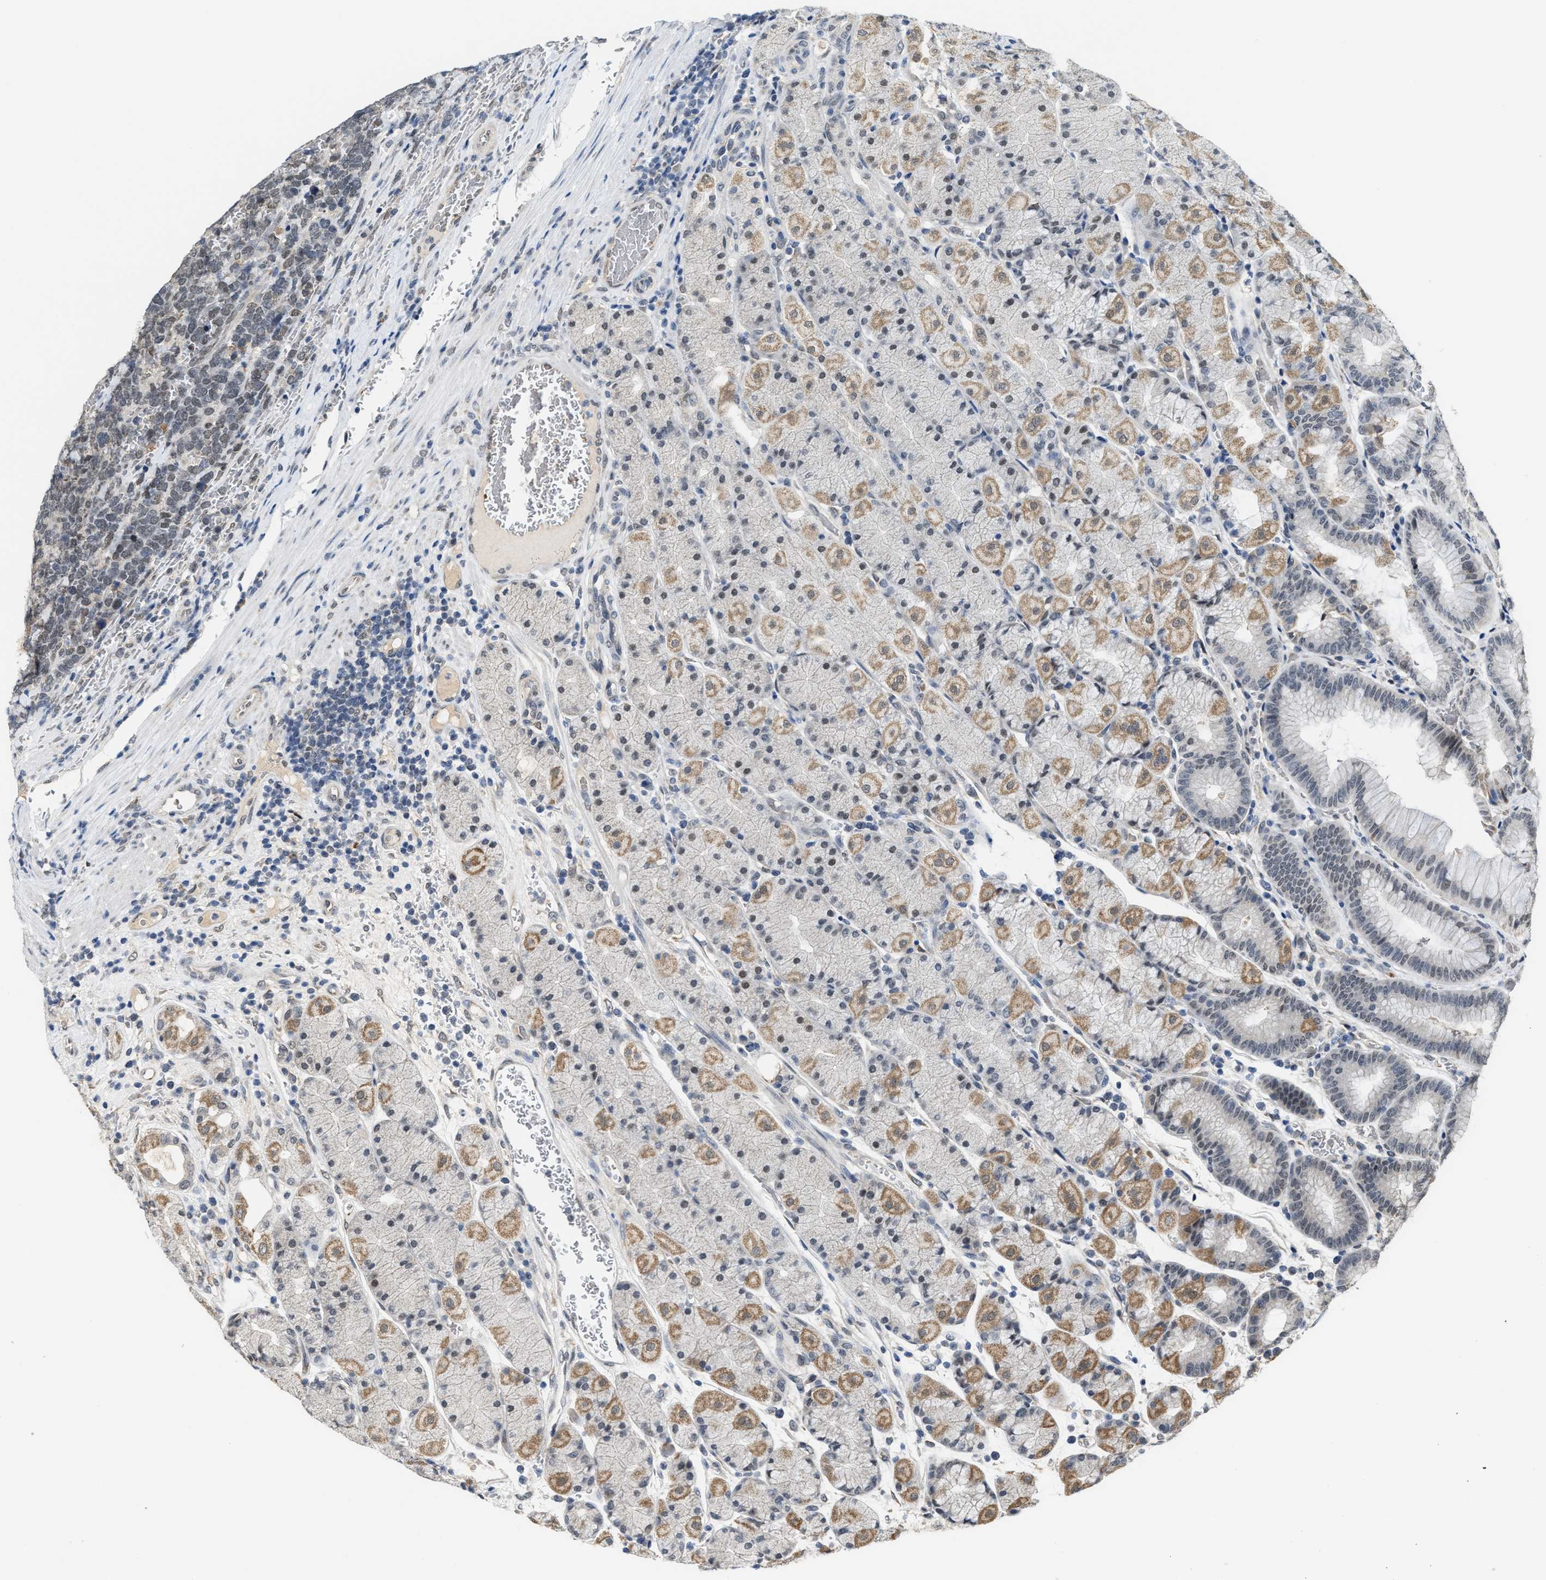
{"staining": {"intensity": "moderate", "quantity": "25%-75%", "location": "cytoplasmic/membranous,nuclear"}, "tissue": "stomach", "cell_type": "Glandular cells", "image_type": "normal", "snomed": [{"axis": "morphology", "description": "Normal tissue, NOS"}, {"axis": "morphology", "description": "Carcinoid, malignant, NOS"}, {"axis": "topography", "description": "Stomach, upper"}], "caption": "Protein expression analysis of unremarkable stomach exhibits moderate cytoplasmic/membranous,nuclear positivity in about 25%-75% of glandular cells. (Brightfield microscopy of DAB IHC at high magnification).", "gene": "KIF24", "patient": {"sex": "male", "age": 39}}